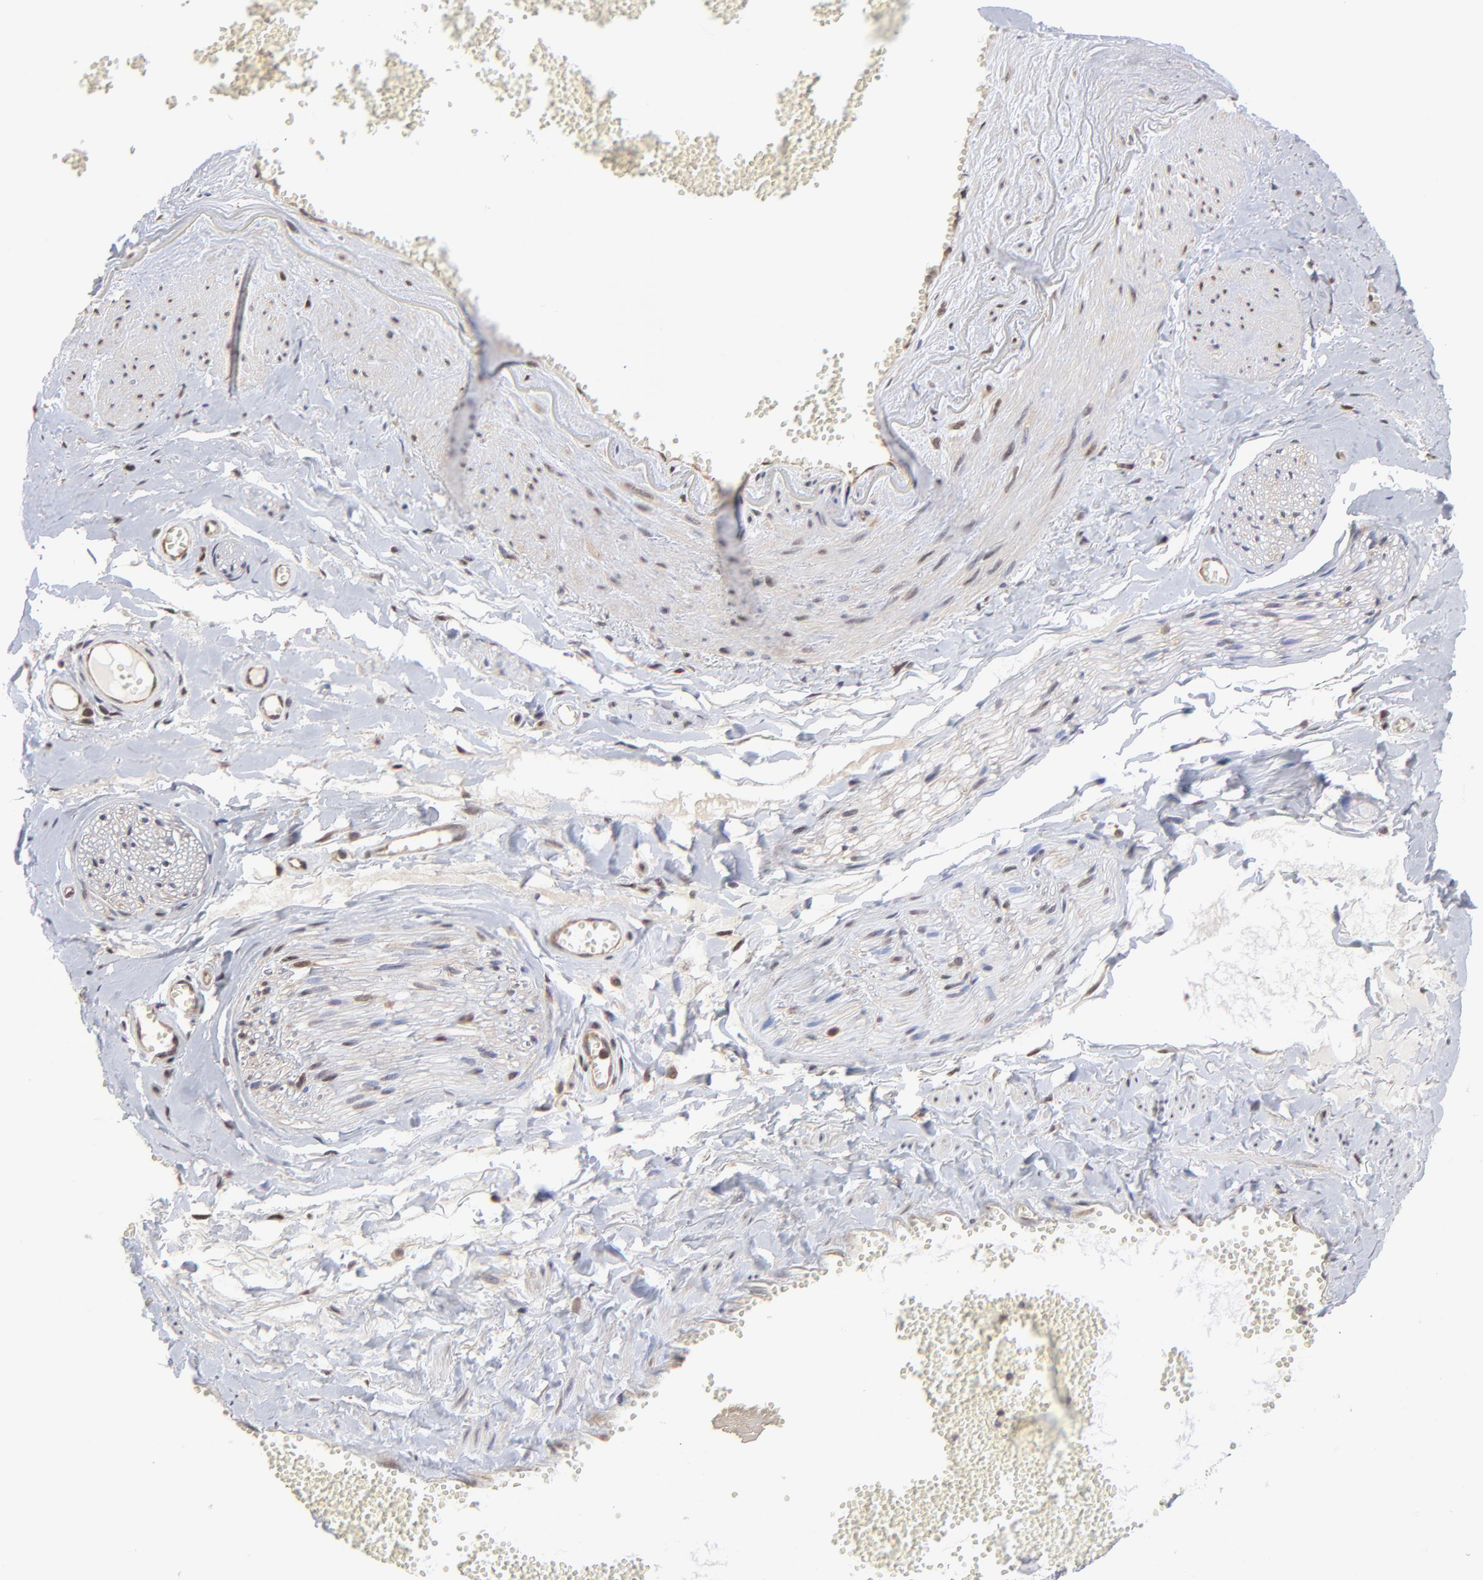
{"staining": {"intensity": "moderate", "quantity": ">75%", "location": "nuclear"}, "tissue": "adipose tissue", "cell_type": "Adipocytes", "image_type": "normal", "snomed": [{"axis": "morphology", "description": "Normal tissue, NOS"}, {"axis": "morphology", "description": "Inflammation, NOS"}, {"axis": "topography", "description": "Salivary gland"}, {"axis": "topography", "description": "Peripheral nerve tissue"}], "caption": "Immunohistochemistry (IHC) of normal human adipose tissue displays medium levels of moderate nuclear expression in approximately >75% of adipocytes. (IHC, brightfield microscopy, high magnification).", "gene": "PSMC4", "patient": {"sex": "female", "age": 75}}